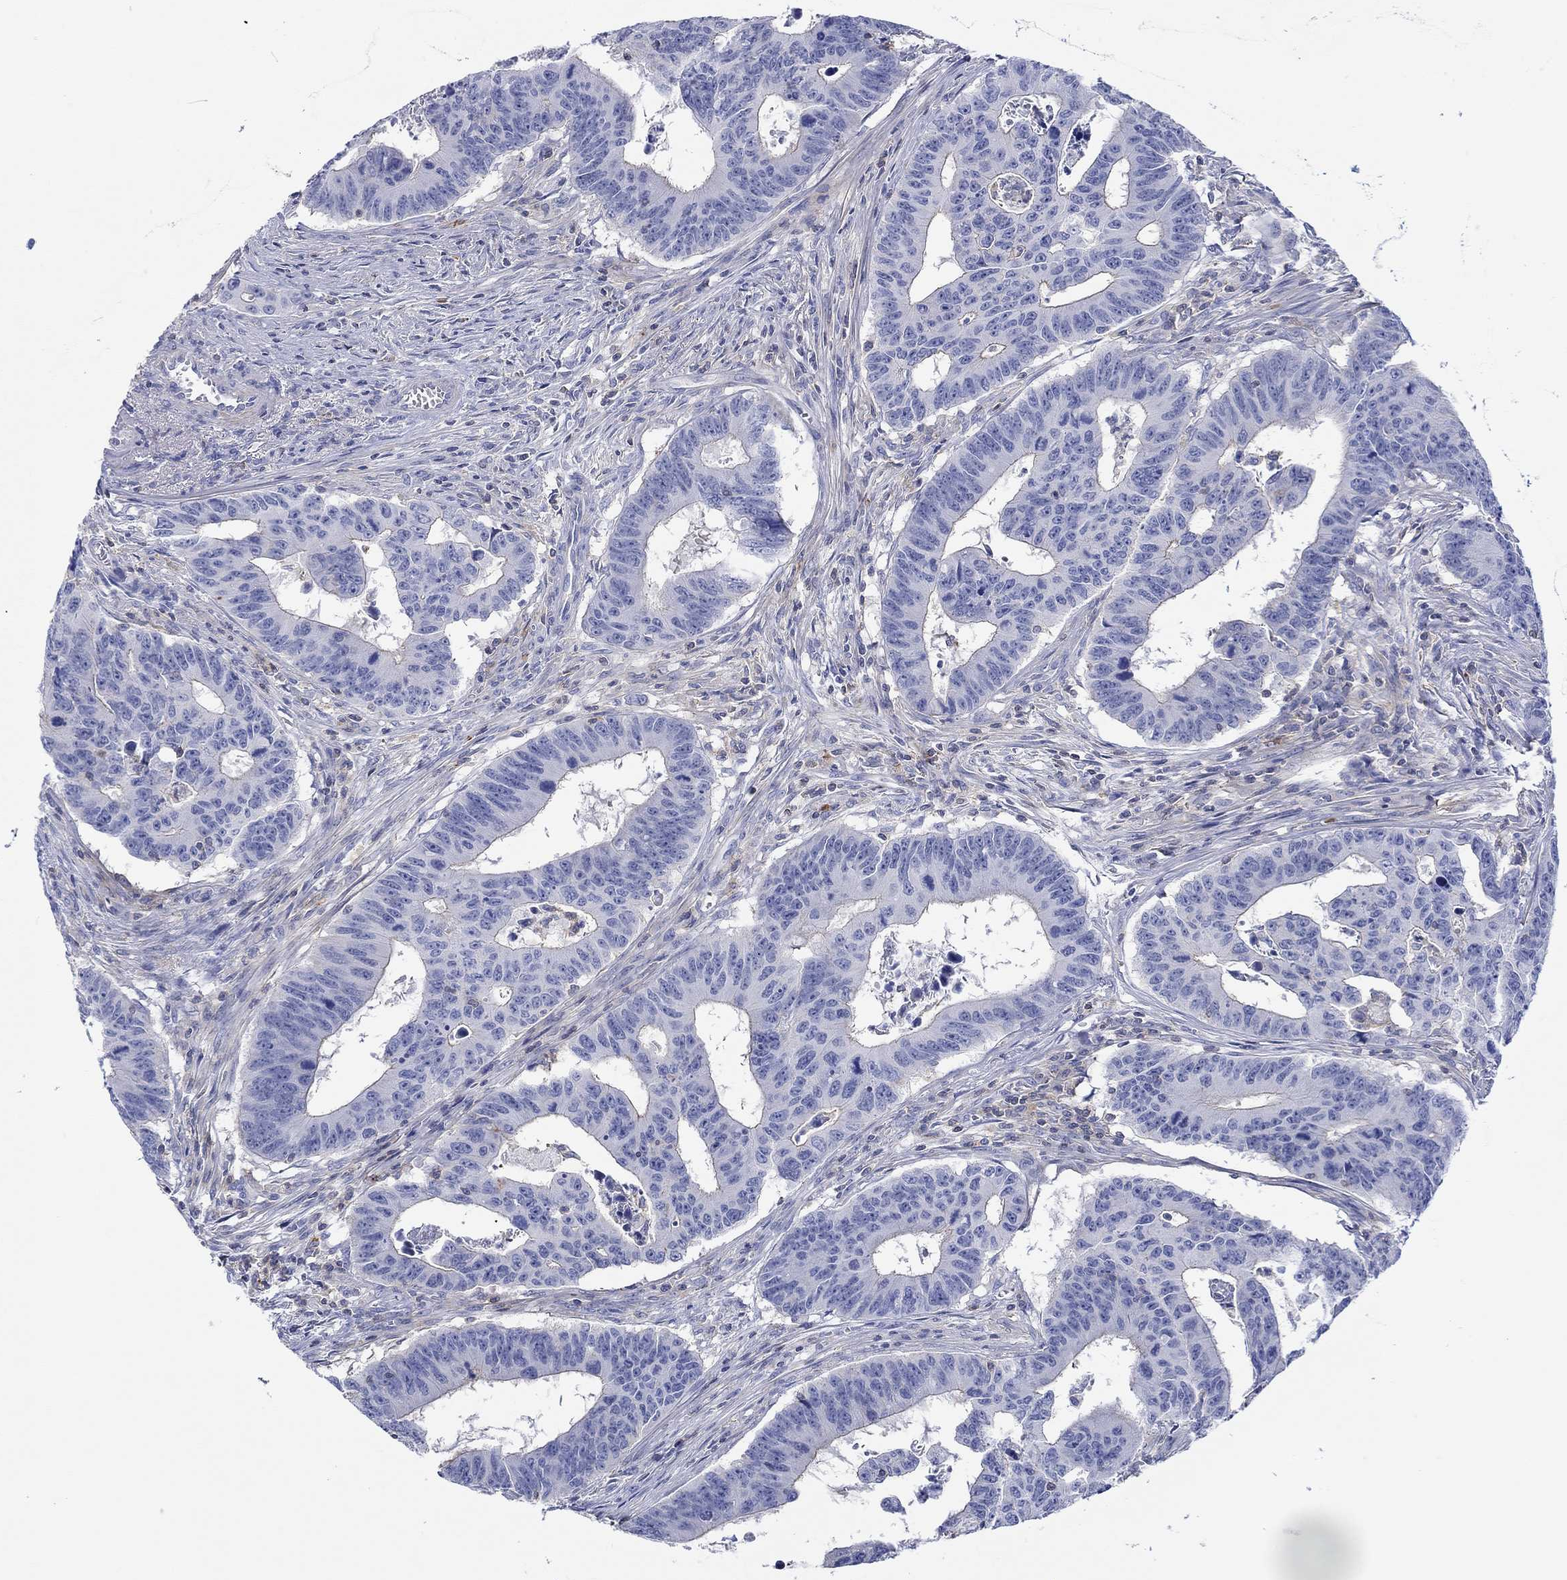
{"staining": {"intensity": "negative", "quantity": "none", "location": "none"}, "tissue": "colorectal cancer", "cell_type": "Tumor cells", "image_type": "cancer", "snomed": [{"axis": "morphology", "description": "Adenocarcinoma, NOS"}, {"axis": "topography", "description": "Appendix"}, {"axis": "topography", "description": "Colon"}, {"axis": "topography", "description": "Cecum"}, {"axis": "topography", "description": "Colon asc"}], "caption": "An IHC micrograph of colorectal cancer (adenocarcinoma) is shown. There is no staining in tumor cells of colorectal cancer (adenocarcinoma).", "gene": "PPIL6", "patient": {"sex": "female", "age": 85}}